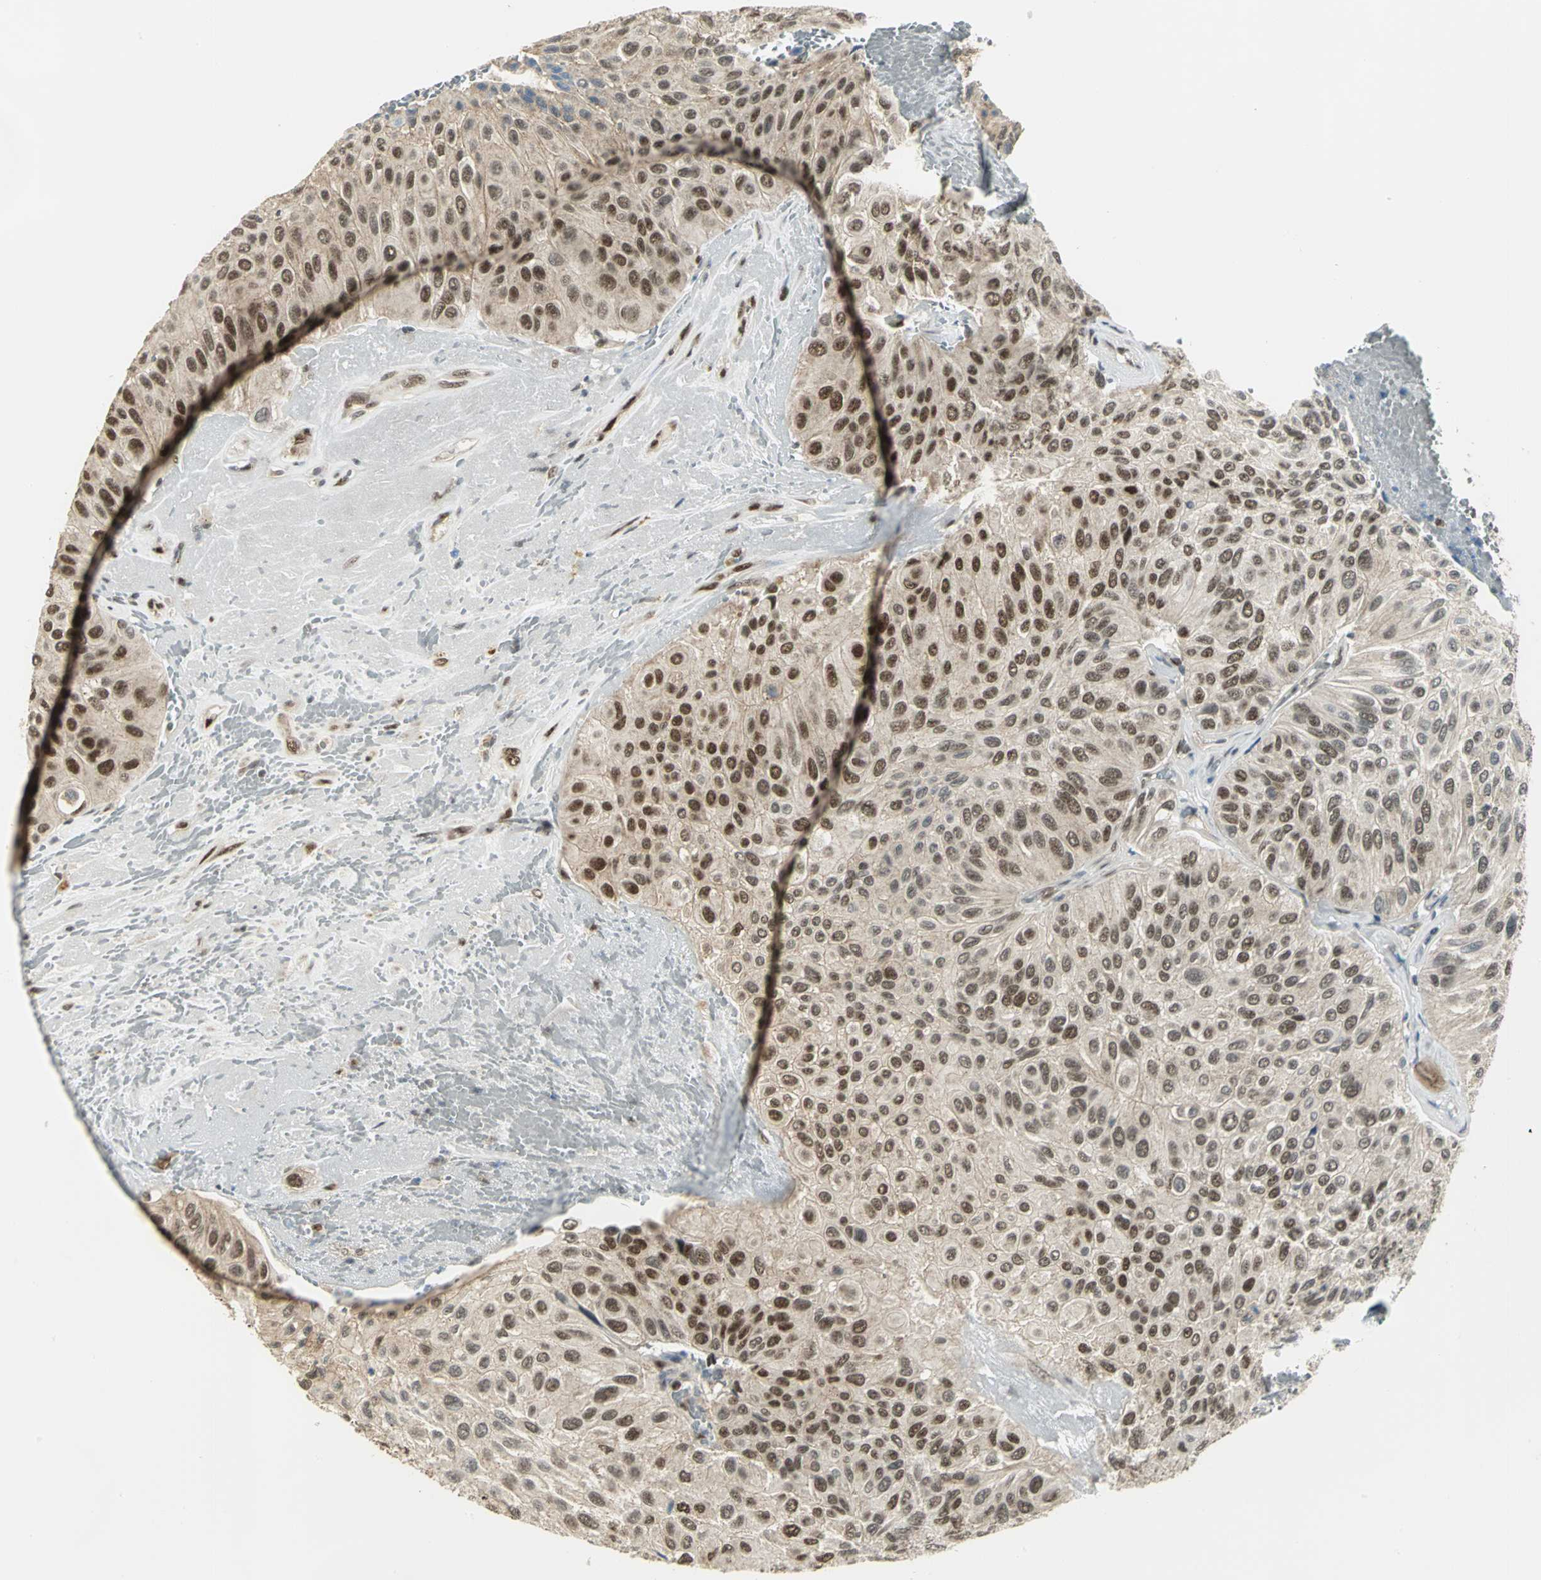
{"staining": {"intensity": "moderate", "quantity": ">75%", "location": "cytoplasmic/membranous,nuclear"}, "tissue": "urothelial cancer", "cell_type": "Tumor cells", "image_type": "cancer", "snomed": [{"axis": "morphology", "description": "Urothelial carcinoma, High grade"}, {"axis": "topography", "description": "Urinary bladder"}], "caption": "Urothelial cancer stained for a protein (brown) exhibits moderate cytoplasmic/membranous and nuclear positive staining in about >75% of tumor cells.", "gene": "DDX5", "patient": {"sex": "male", "age": 66}}